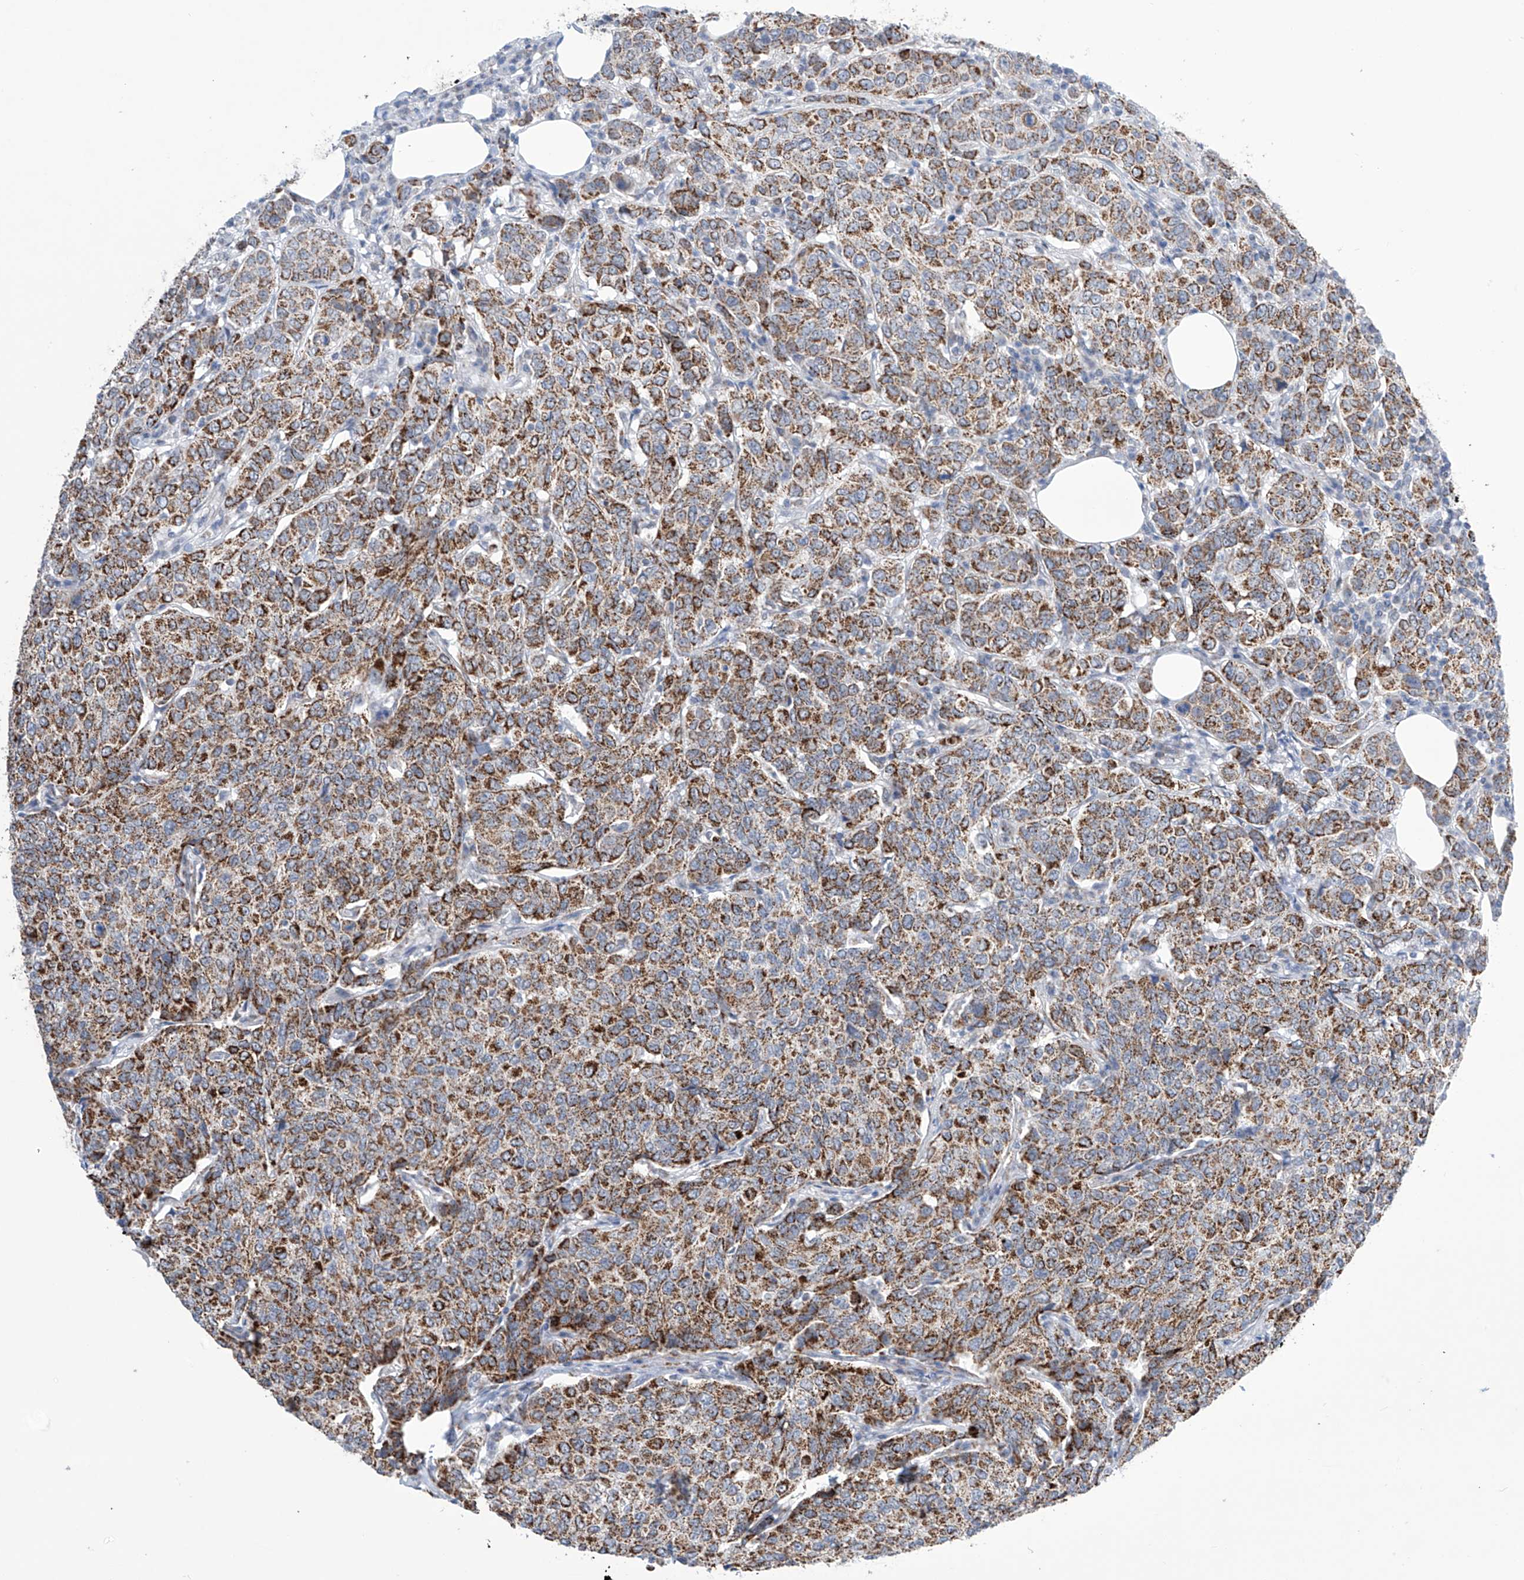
{"staining": {"intensity": "strong", "quantity": ">75%", "location": "cytoplasmic/membranous"}, "tissue": "breast cancer", "cell_type": "Tumor cells", "image_type": "cancer", "snomed": [{"axis": "morphology", "description": "Duct carcinoma"}, {"axis": "topography", "description": "Breast"}], "caption": "Protein expression analysis of breast cancer demonstrates strong cytoplasmic/membranous staining in approximately >75% of tumor cells.", "gene": "ALDH6A1", "patient": {"sex": "female", "age": 55}}